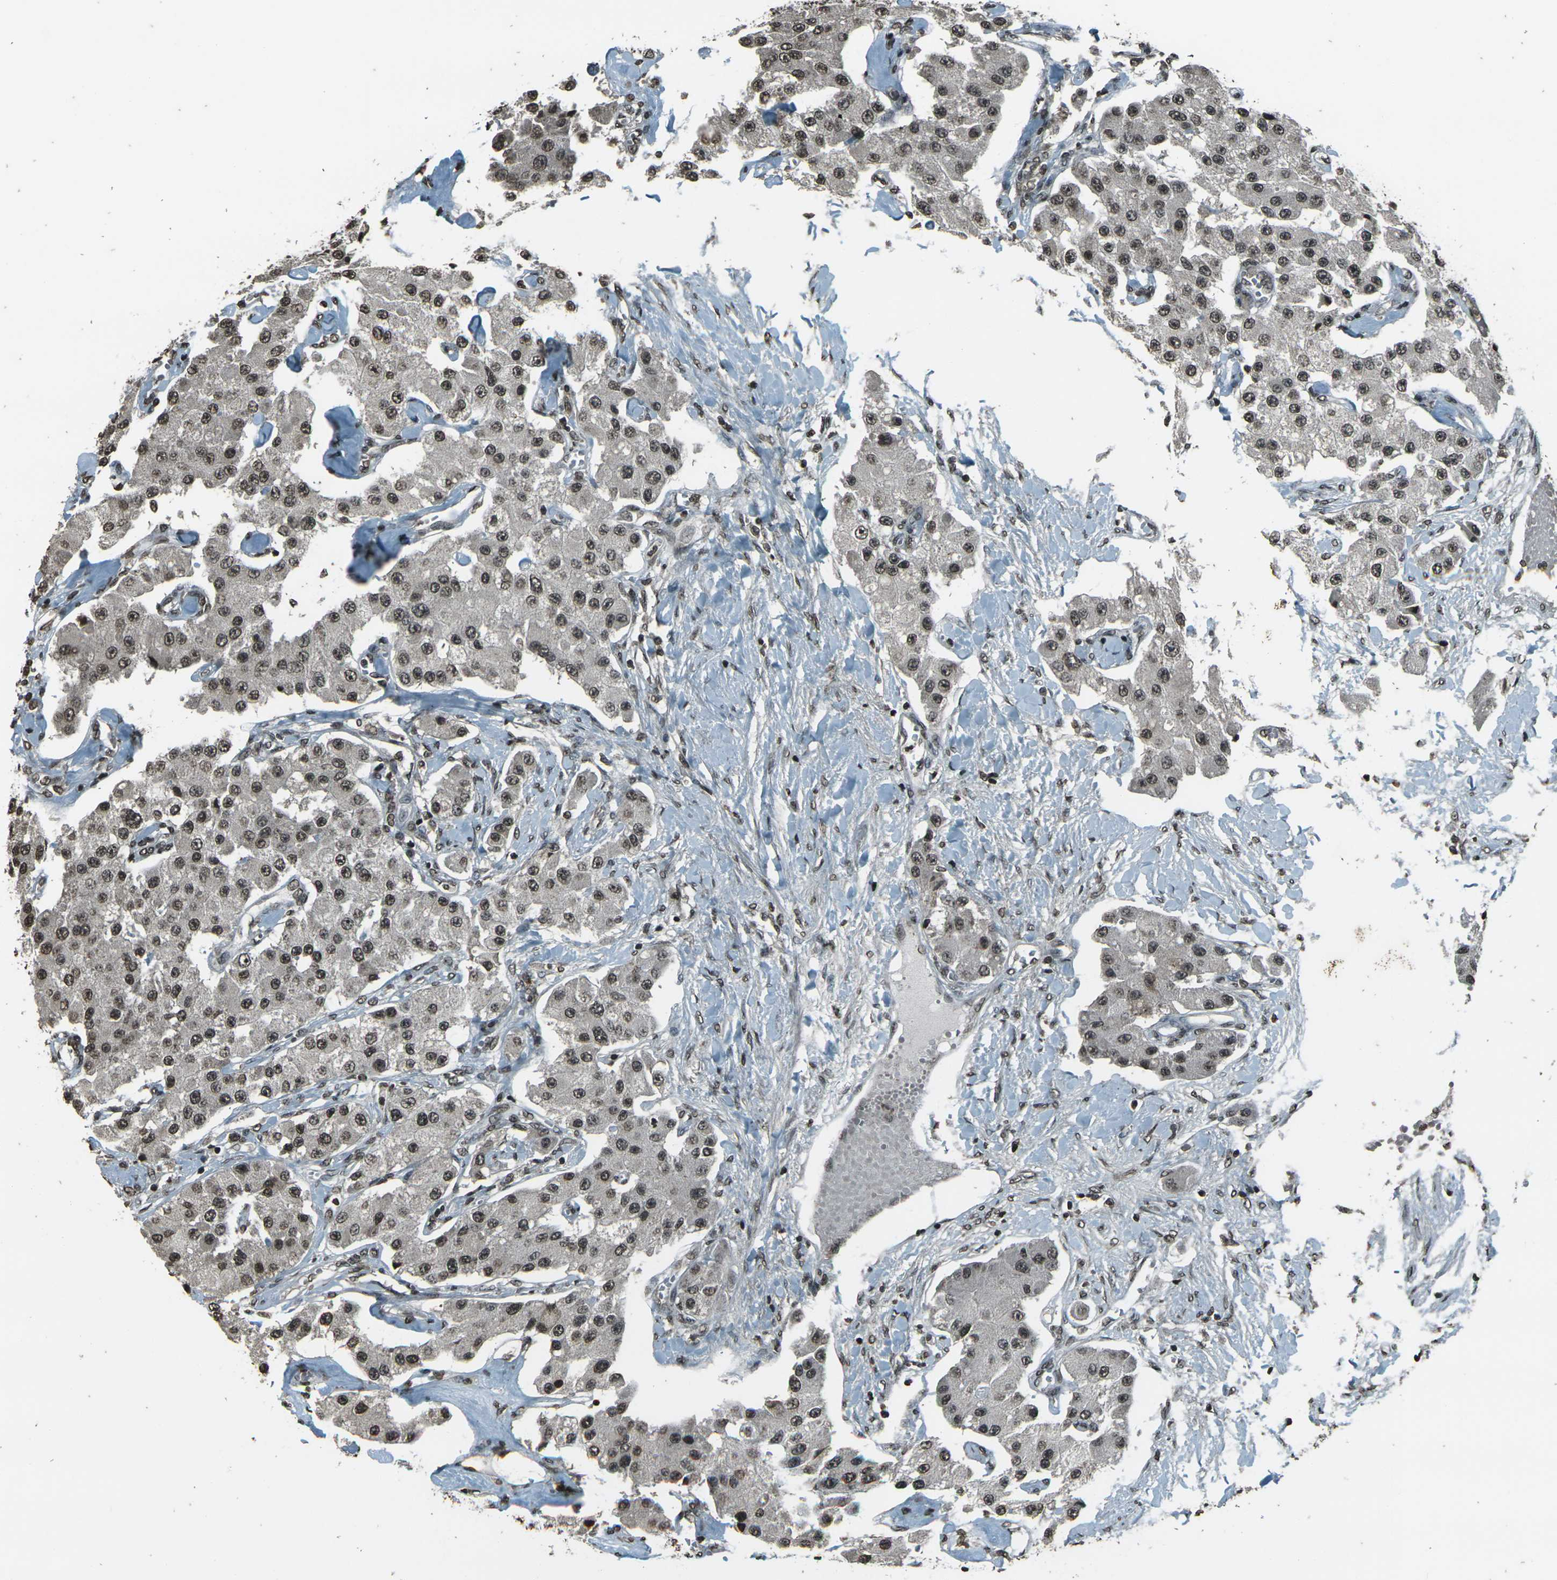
{"staining": {"intensity": "moderate", "quantity": ">75%", "location": "nuclear"}, "tissue": "carcinoid", "cell_type": "Tumor cells", "image_type": "cancer", "snomed": [{"axis": "morphology", "description": "Carcinoid, malignant, NOS"}, {"axis": "topography", "description": "Pancreas"}], "caption": "A medium amount of moderate nuclear positivity is seen in approximately >75% of tumor cells in carcinoid tissue. (DAB = brown stain, brightfield microscopy at high magnification).", "gene": "PRPF8", "patient": {"sex": "male", "age": 41}}